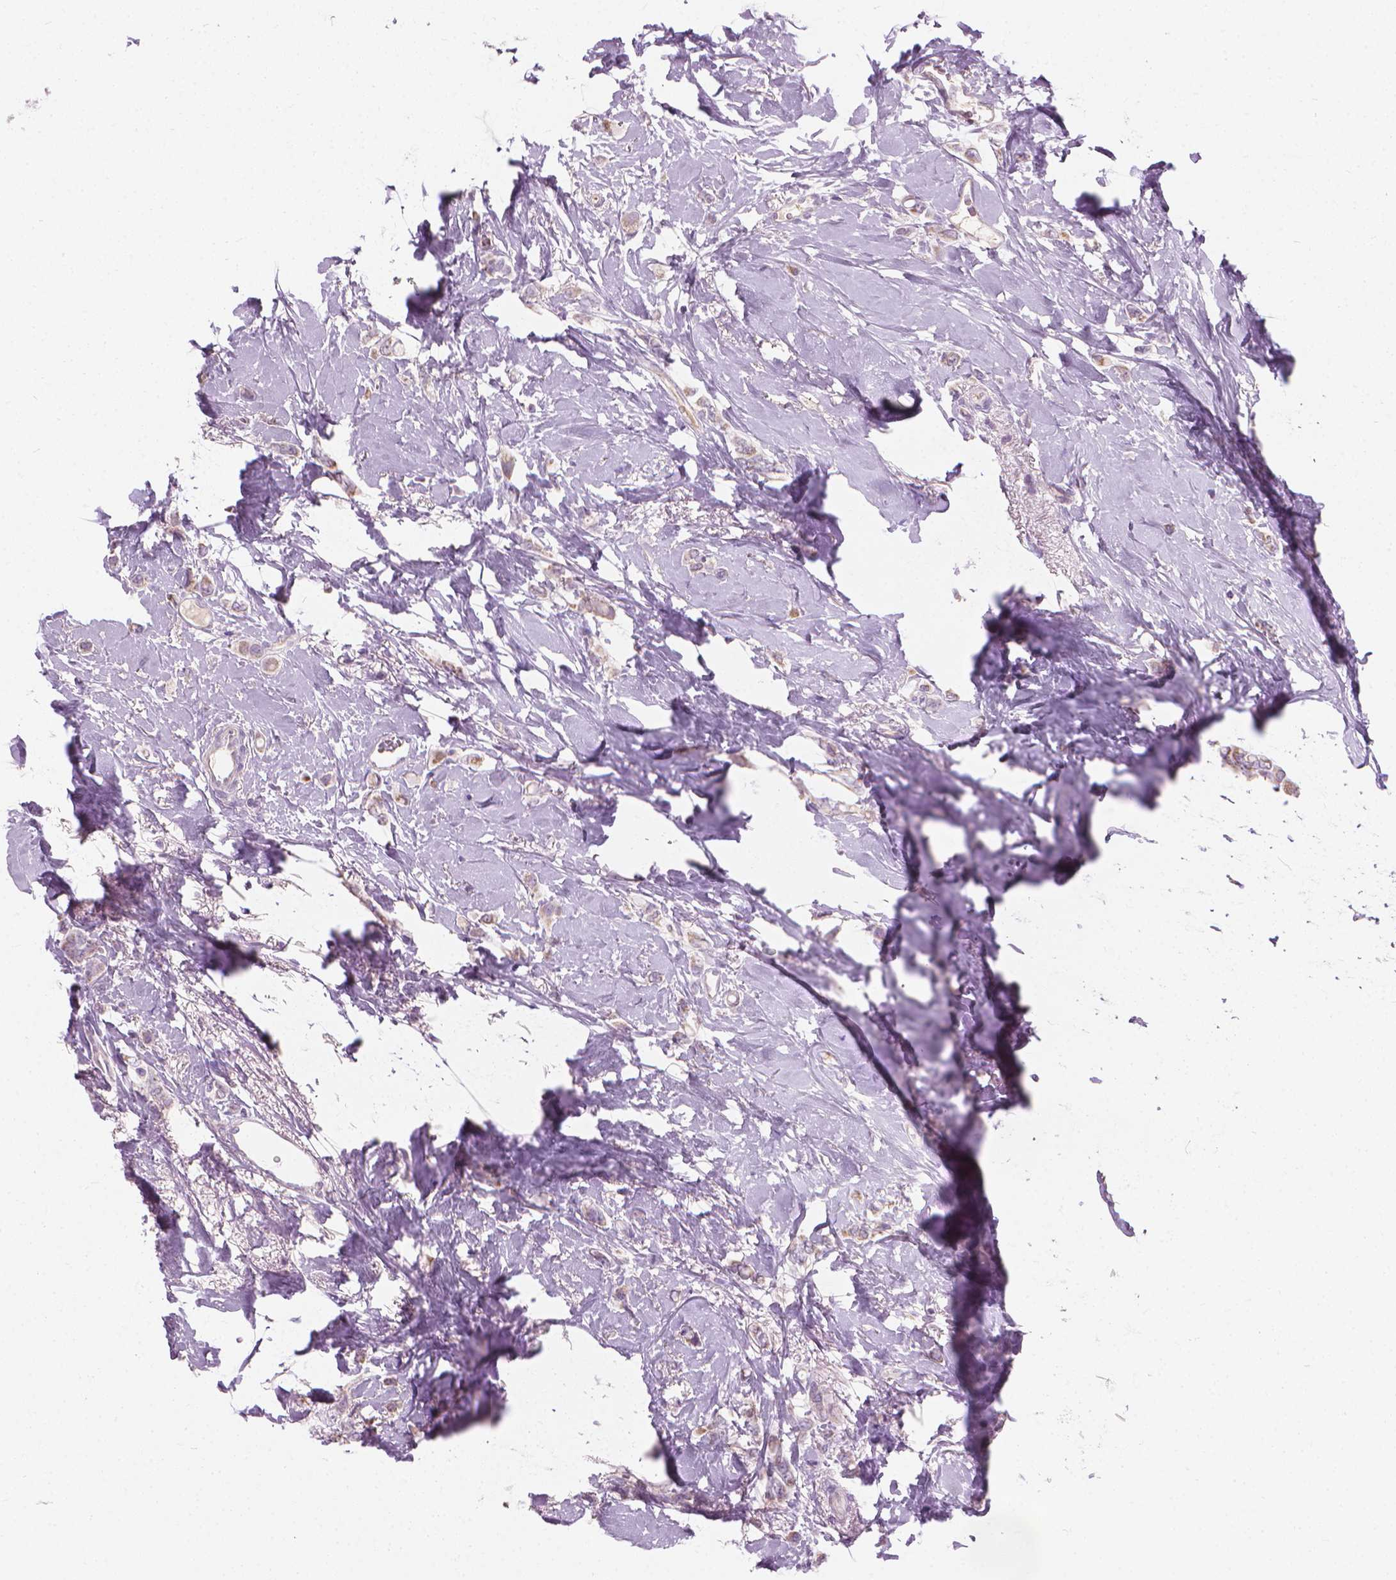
{"staining": {"intensity": "weak", "quantity": "25%-75%", "location": "cytoplasmic/membranous"}, "tissue": "breast cancer", "cell_type": "Tumor cells", "image_type": "cancer", "snomed": [{"axis": "morphology", "description": "Lobular carcinoma"}, {"axis": "topography", "description": "Breast"}], "caption": "Breast lobular carcinoma stained with DAB immunohistochemistry (IHC) shows low levels of weak cytoplasmic/membranous positivity in about 25%-75% of tumor cells.", "gene": "CFAP126", "patient": {"sex": "female", "age": 66}}